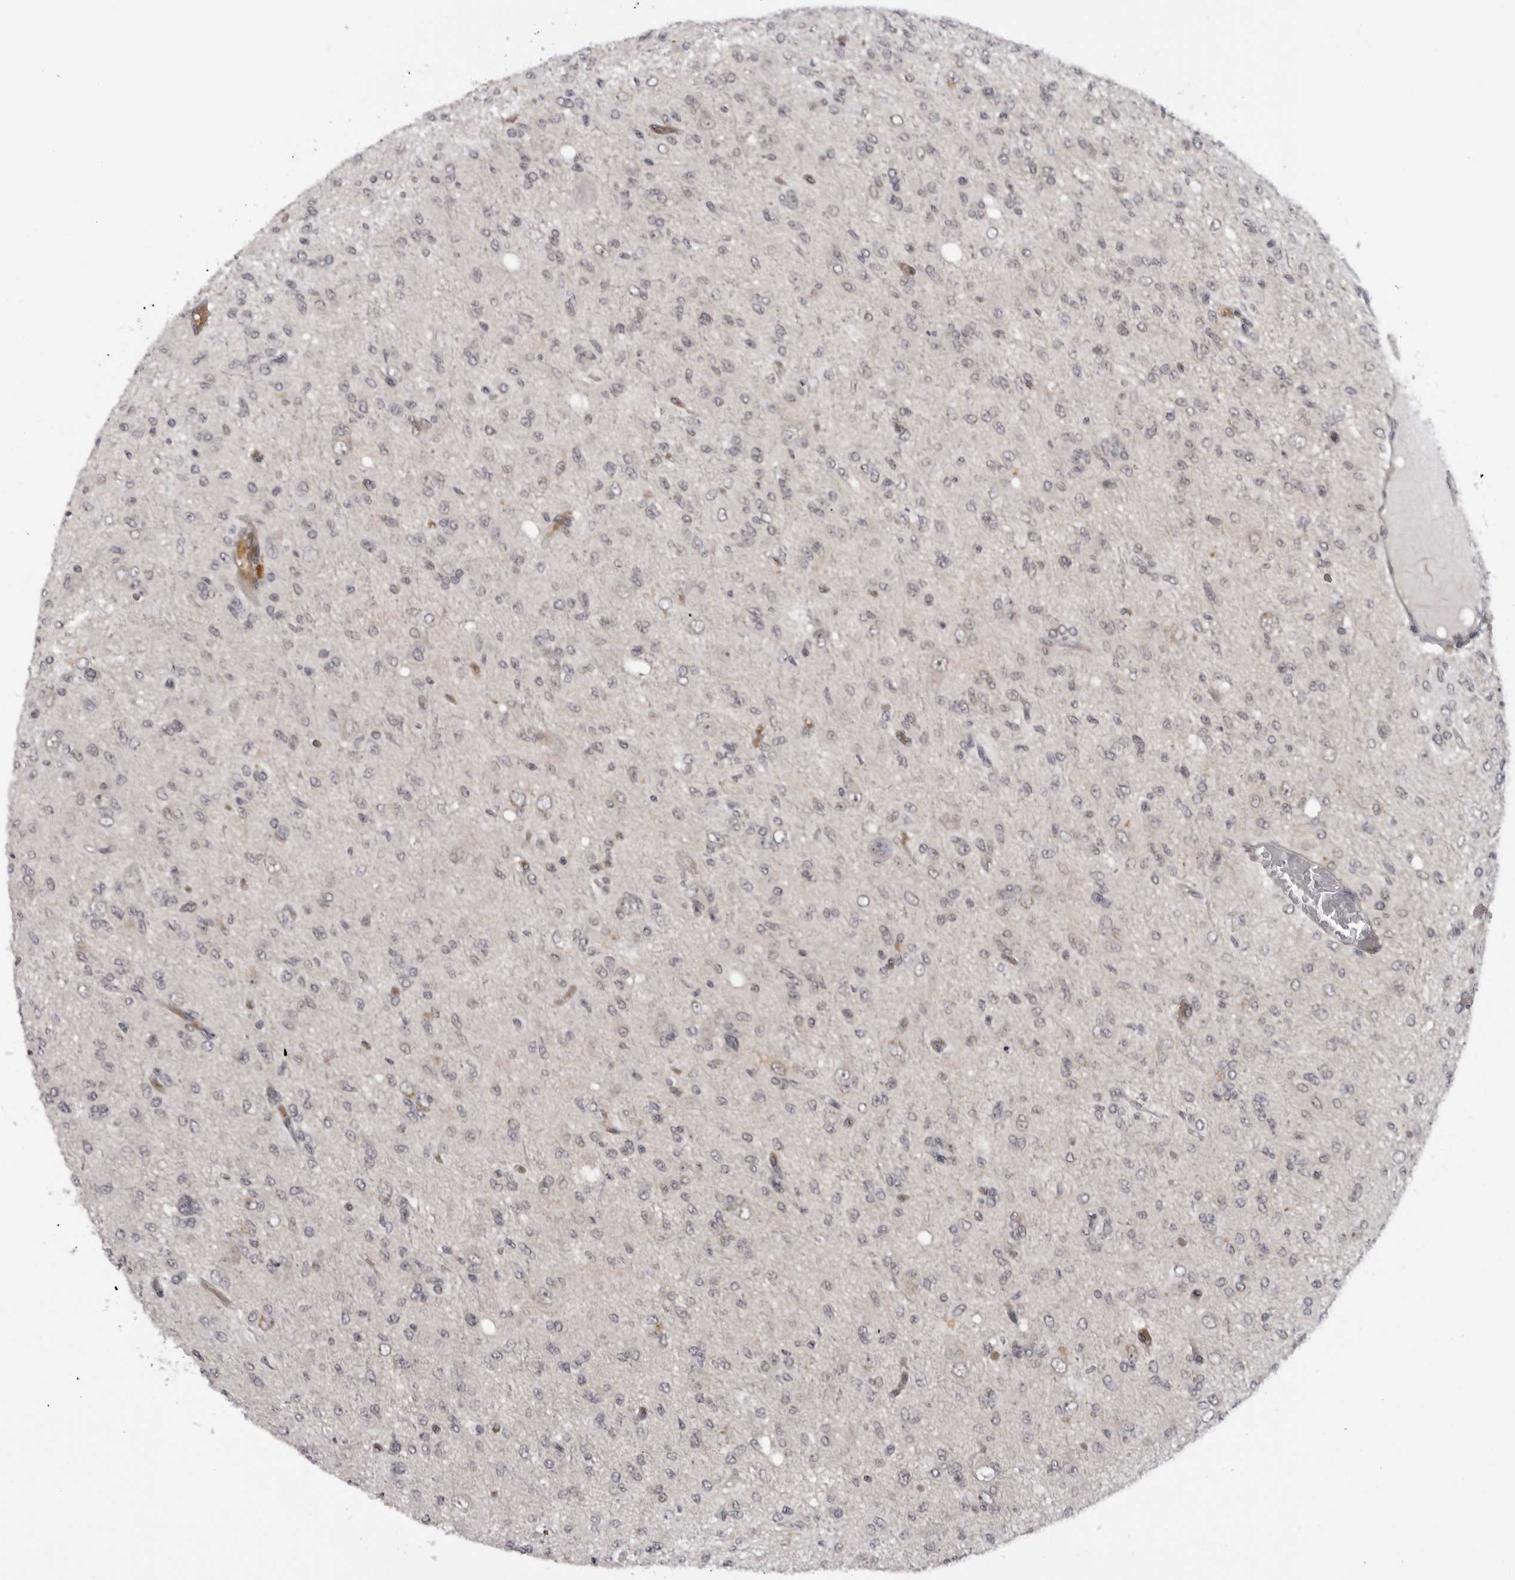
{"staining": {"intensity": "weak", "quantity": ">75%", "location": "nuclear"}, "tissue": "glioma", "cell_type": "Tumor cells", "image_type": "cancer", "snomed": [{"axis": "morphology", "description": "Glioma, malignant, High grade"}, {"axis": "topography", "description": "Brain"}], "caption": "Malignant high-grade glioma stained for a protein (brown) reveals weak nuclear positive expression in about >75% of tumor cells.", "gene": "ALPK2", "patient": {"sex": "female", "age": 59}}